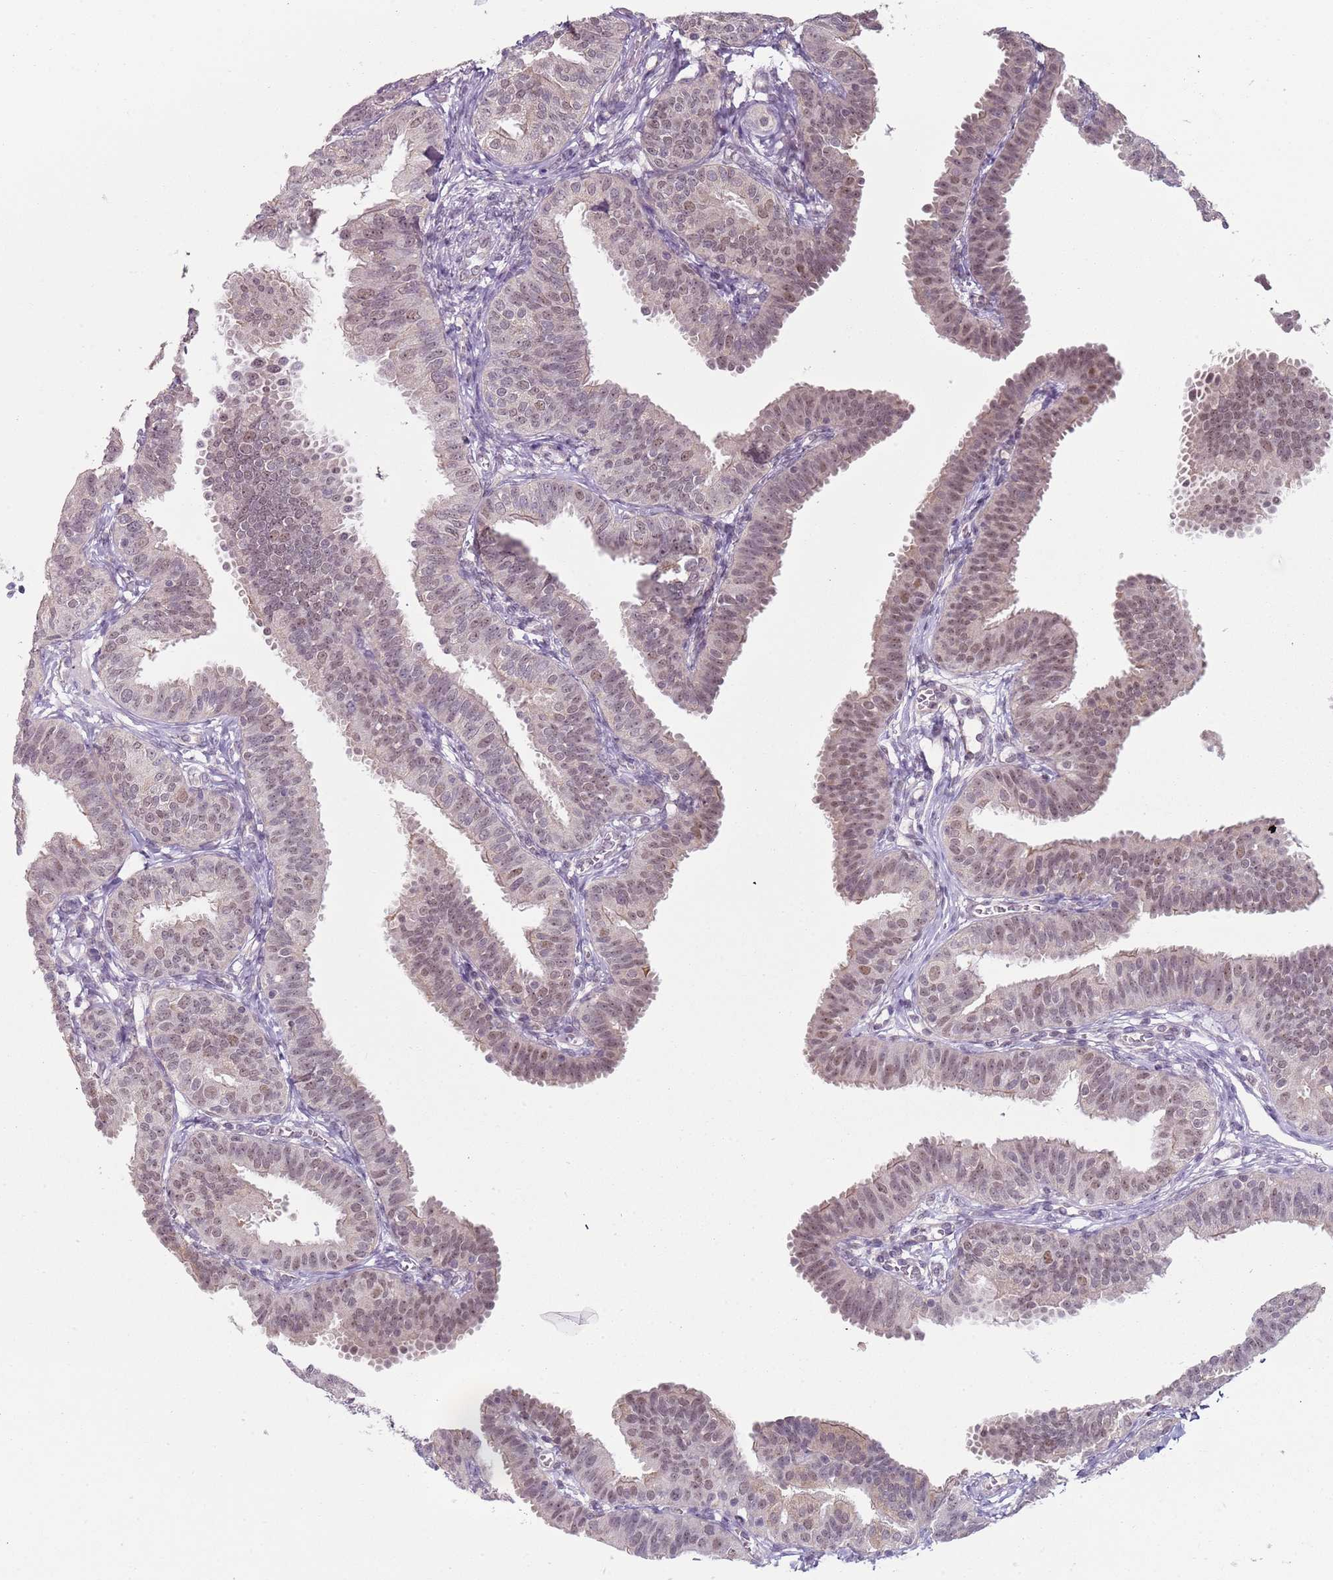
{"staining": {"intensity": "weak", "quantity": "25%-75%", "location": "cytoplasmic/membranous,nuclear"}, "tissue": "fallopian tube", "cell_type": "Glandular cells", "image_type": "normal", "snomed": [{"axis": "morphology", "description": "Normal tissue, NOS"}, {"axis": "topography", "description": "Fallopian tube"}], "caption": "Protein expression analysis of unremarkable fallopian tube demonstrates weak cytoplasmic/membranous,nuclear positivity in approximately 25%-75% of glandular cells.", "gene": "SMARCAL1", "patient": {"sex": "female", "age": 35}}